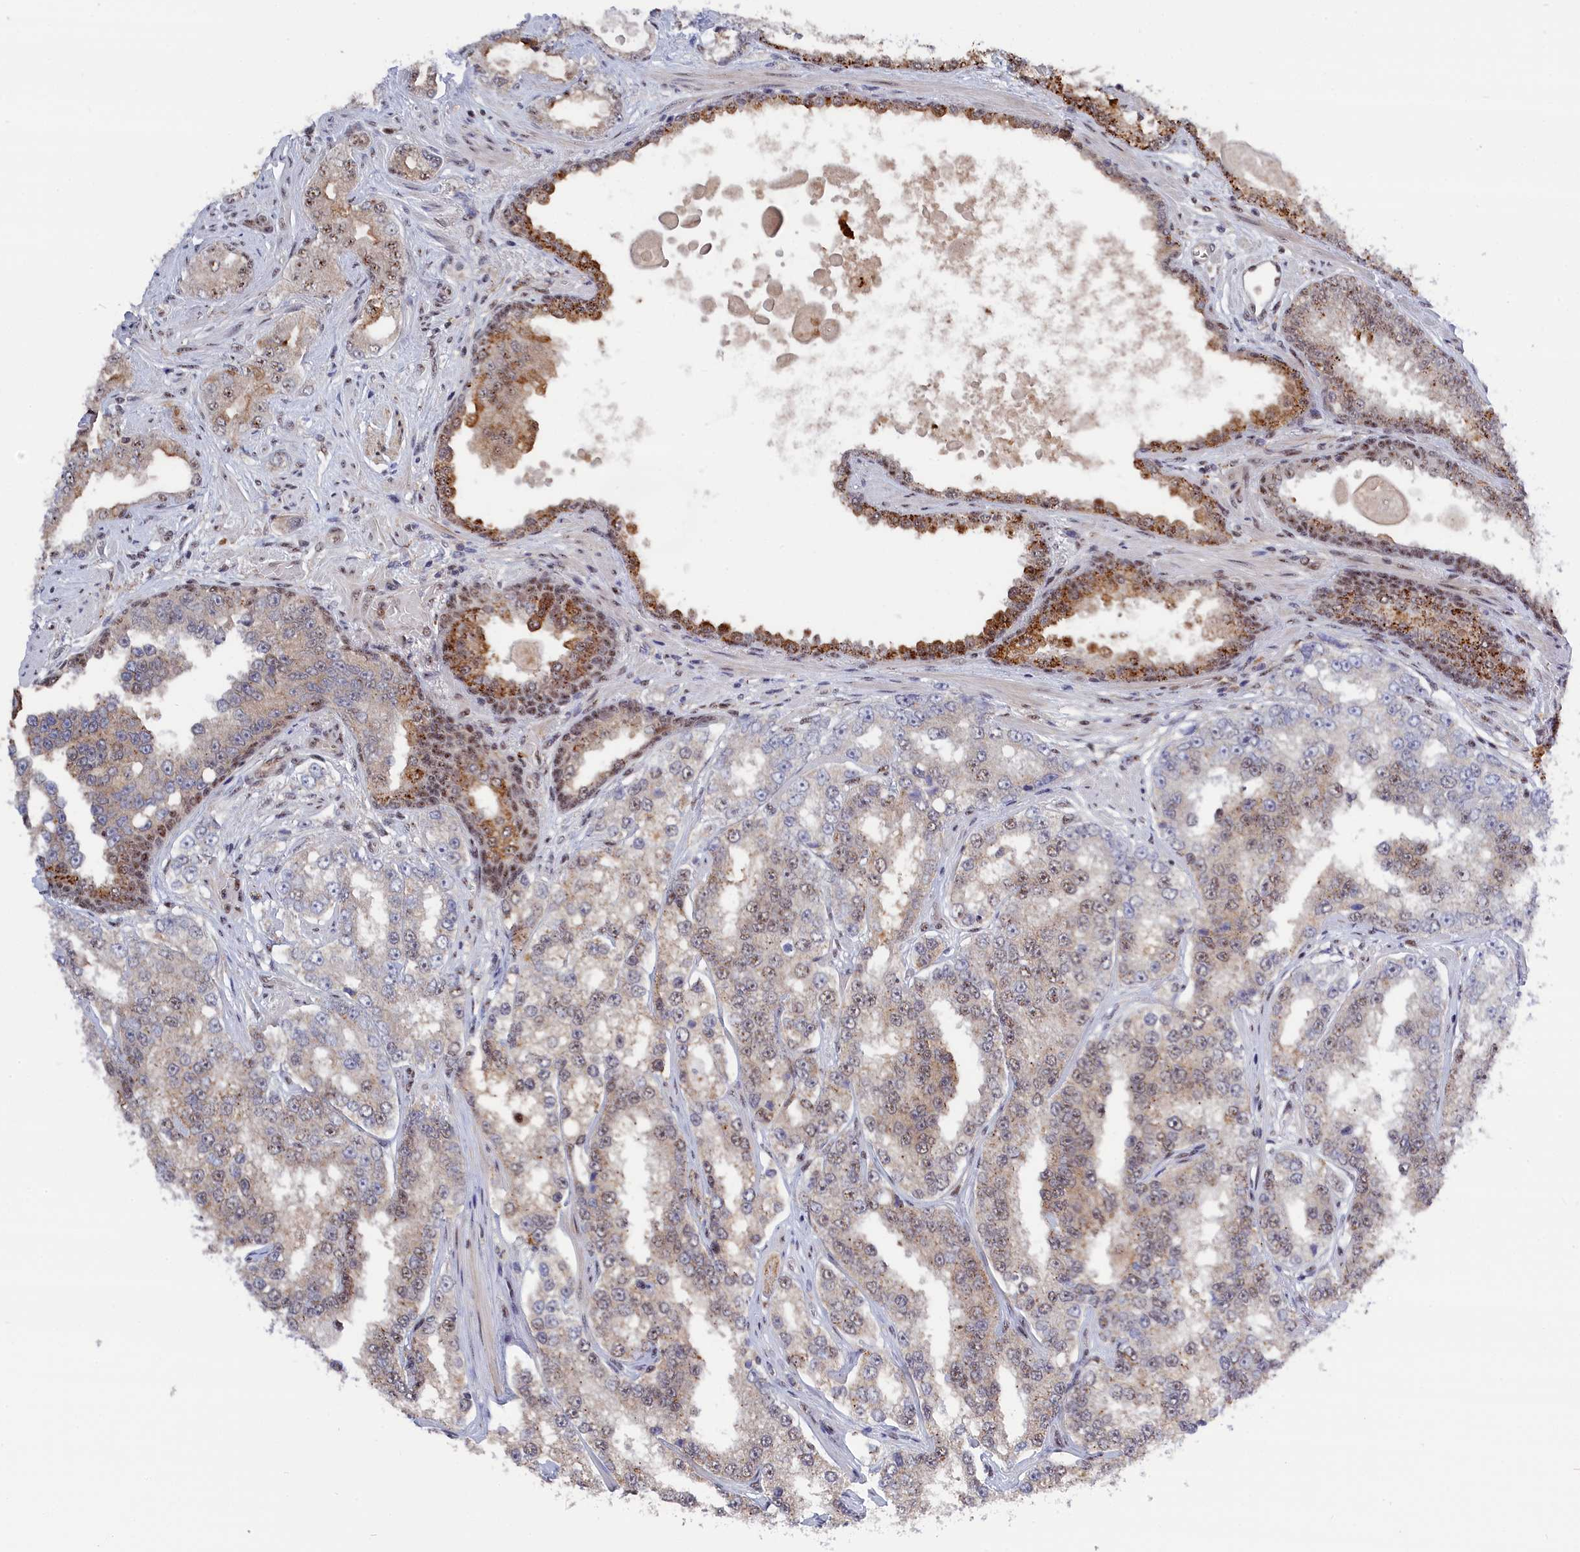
{"staining": {"intensity": "weak", "quantity": ">75%", "location": "cytoplasmic/membranous,nuclear"}, "tissue": "prostate cancer", "cell_type": "Tumor cells", "image_type": "cancer", "snomed": [{"axis": "morphology", "description": "Normal tissue, NOS"}, {"axis": "morphology", "description": "Adenocarcinoma, High grade"}, {"axis": "topography", "description": "Prostate"}], "caption": "Prostate cancer tissue exhibits weak cytoplasmic/membranous and nuclear expression in approximately >75% of tumor cells", "gene": "TAB1", "patient": {"sex": "male", "age": 83}}